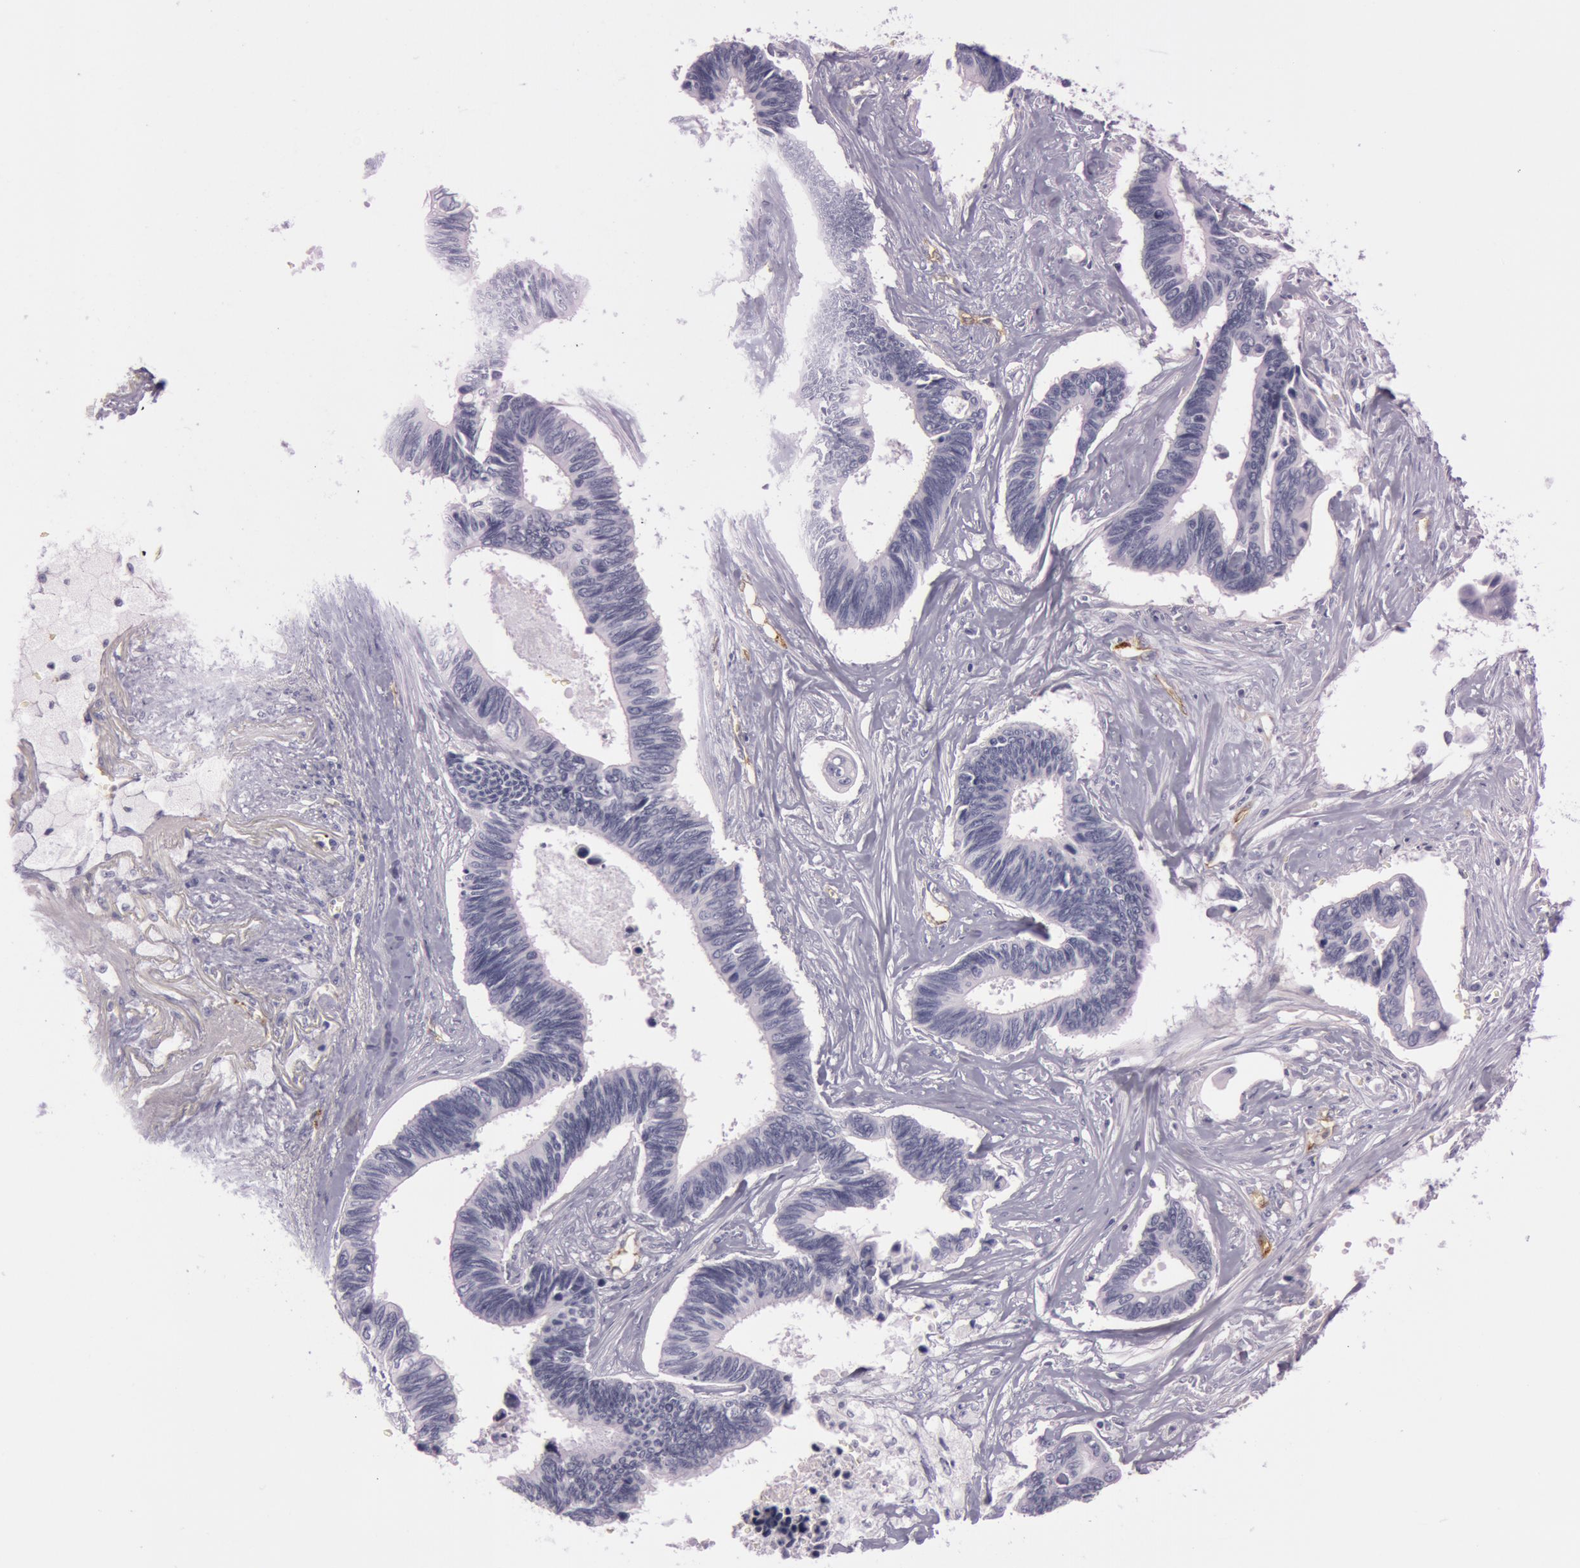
{"staining": {"intensity": "negative", "quantity": "none", "location": "none"}, "tissue": "pancreatic cancer", "cell_type": "Tumor cells", "image_type": "cancer", "snomed": [{"axis": "morphology", "description": "Adenocarcinoma, NOS"}, {"axis": "topography", "description": "Pancreas"}], "caption": "There is no significant positivity in tumor cells of pancreatic adenocarcinoma.", "gene": "FOLH1", "patient": {"sex": "female", "age": 70}}